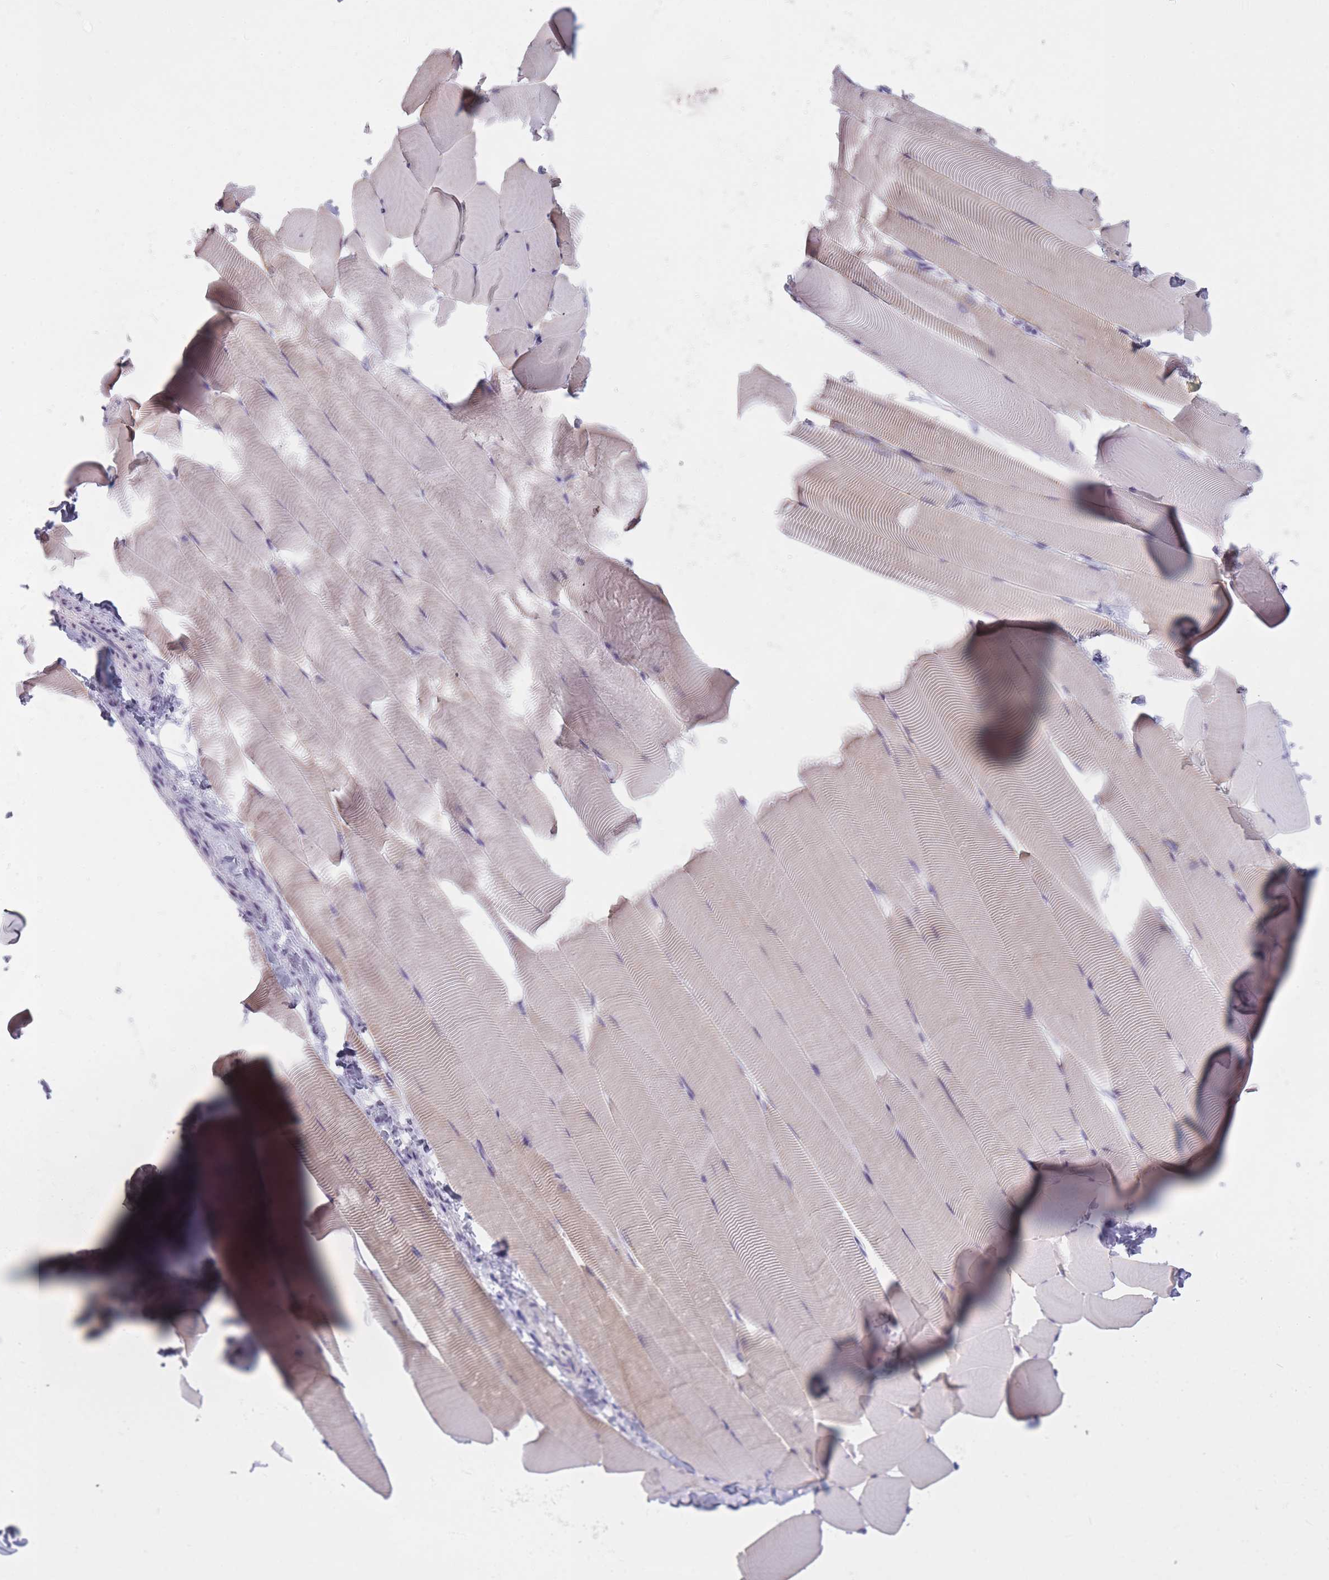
{"staining": {"intensity": "weak", "quantity": "<25%", "location": "cytoplasmic/membranous"}, "tissue": "skeletal muscle", "cell_type": "Myocytes", "image_type": "normal", "snomed": [{"axis": "morphology", "description": "Normal tissue, NOS"}, {"axis": "topography", "description": "Skeletal muscle"}], "caption": "A high-resolution histopathology image shows immunohistochemistry (IHC) staining of normal skeletal muscle, which reveals no significant staining in myocytes.", "gene": "GOLGA6A", "patient": {"sex": "male", "age": 25}}